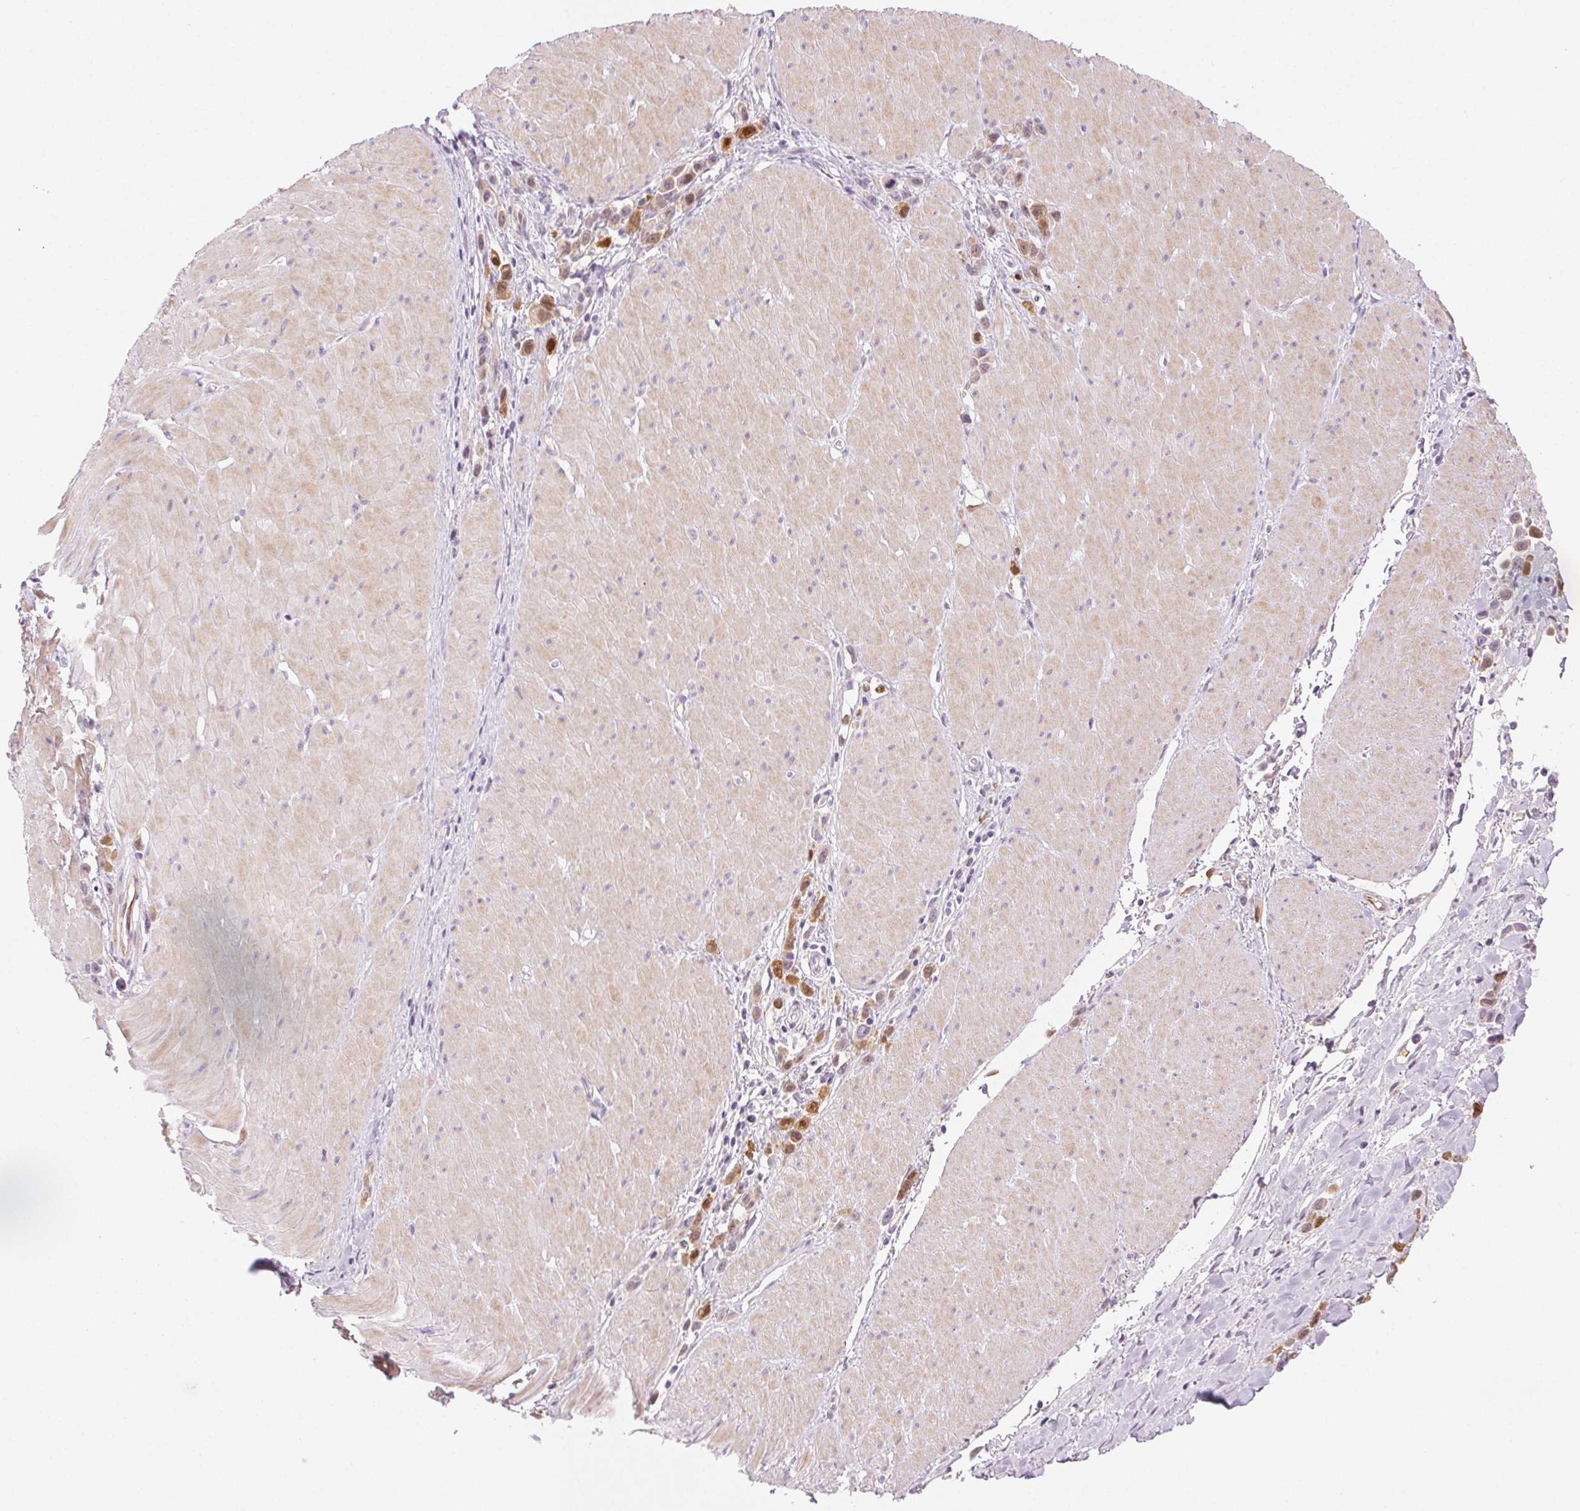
{"staining": {"intensity": "moderate", "quantity": ">75%", "location": "cytoplasmic/membranous"}, "tissue": "stomach cancer", "cell_type": "Tumor cells", "image_type": "cancer", "snomed": [{"axis": "morphology", "description": "Adenocarcinoma, NOS"}, {"axis": "topography", "description": "Stomach"}], "caption": "Adenocarcinoma (stomach) stained with DAB immunohistochemistry displays medium levels of moderate cytoplasmic/membranous positivity in approximately >75% of tumor cells.", "gene": "TMEM45A", "patient": {"sex": "male", "age": 47}}